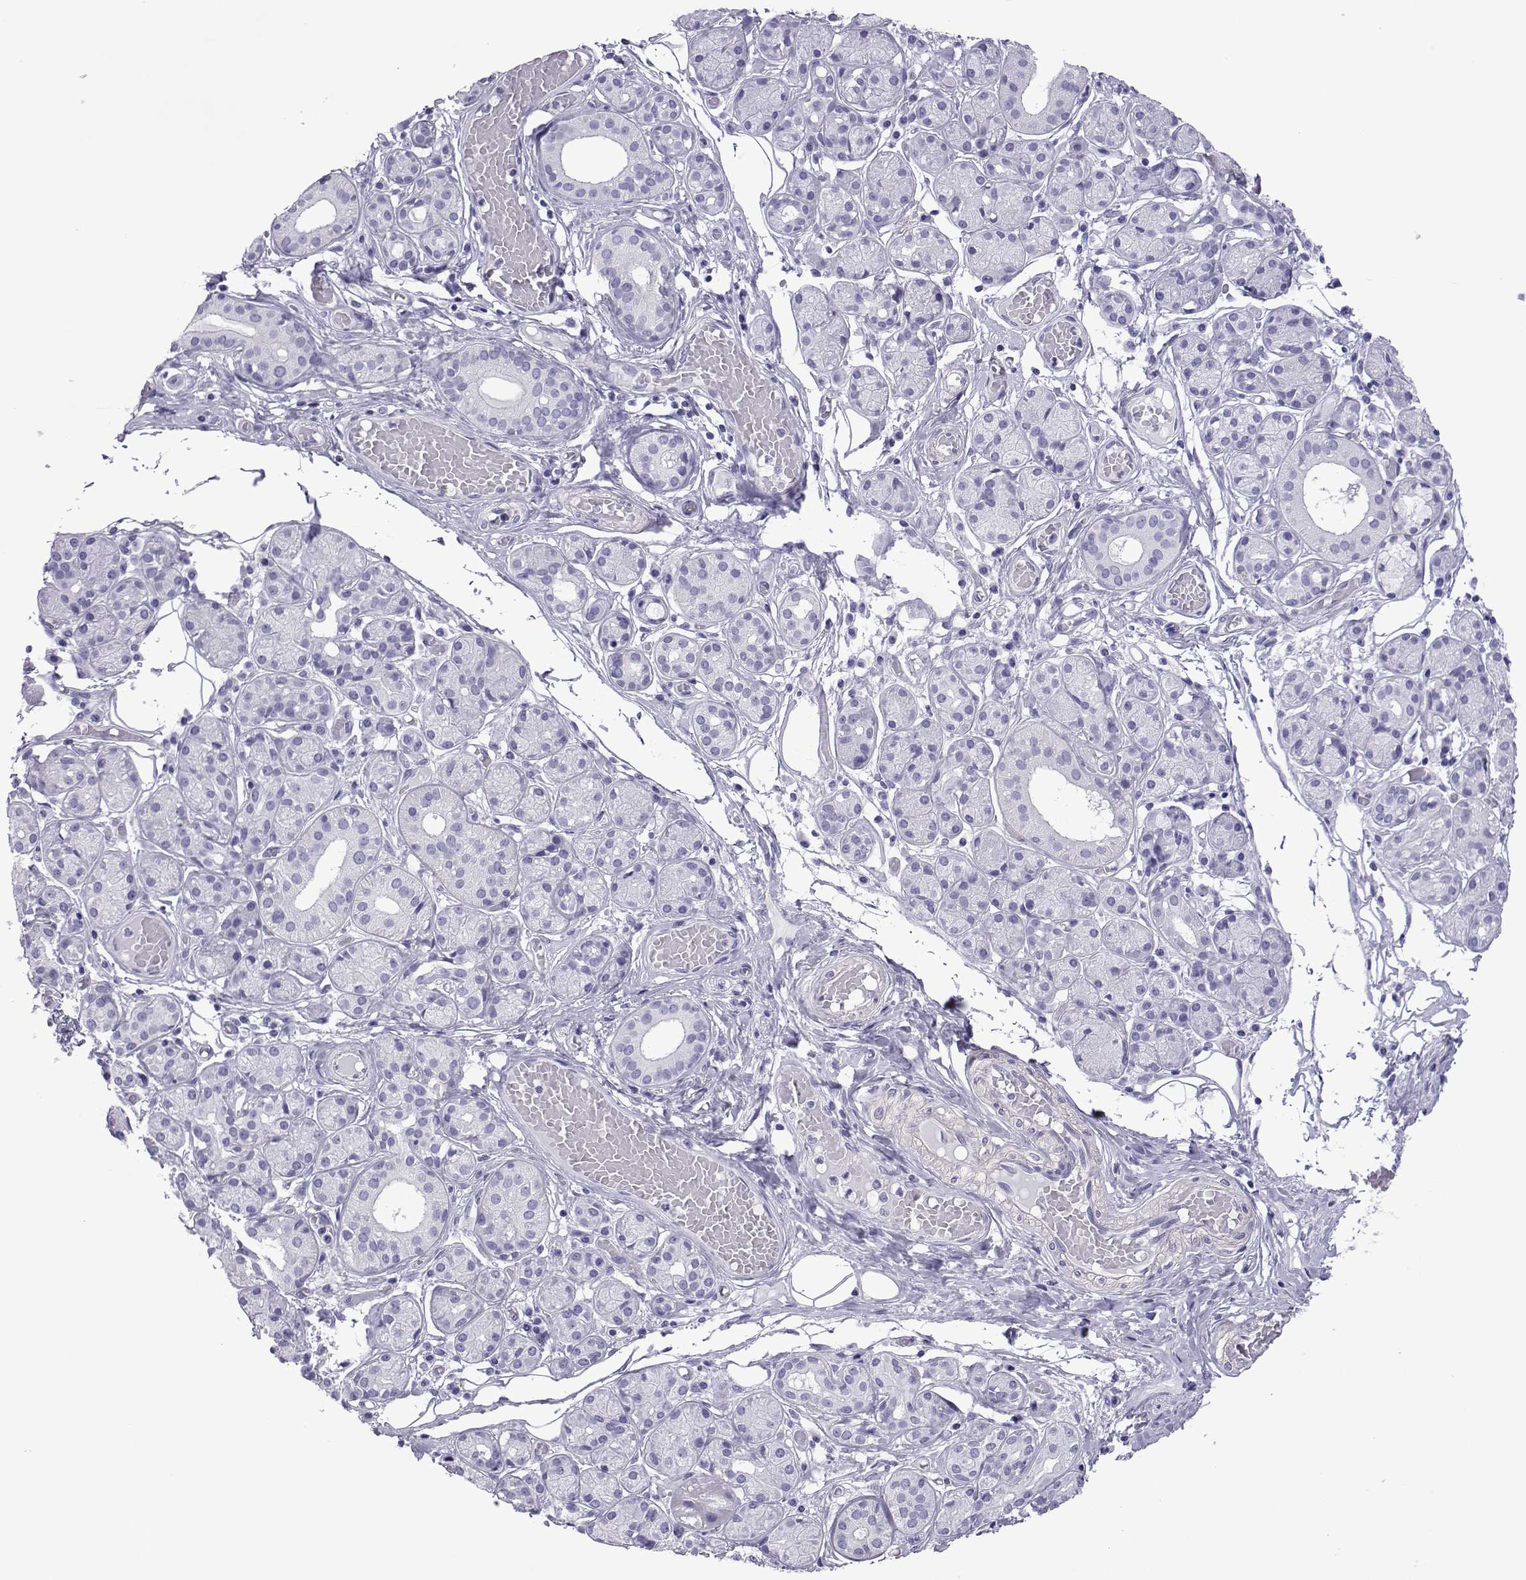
{"staining": {"intensity": "negative", "quantity": "none", "location": "none"}, "tissue": "salivary gland", "cell_type": "Glandular cells", "image_type": "normal", "snomed": [{"axis": "morphology", "description": "Normal tissue, NOS"}, {"axis": "topography", "description": "Salivary gland"}, {"axis": "topography", "description": "Peripheral nerve tissue"}], "caption": "DAB (3,3'-diaminobenzidine) immunohistochemical staining of benign salivary gland exhibits no significant expression in glandular cells. (Stains: DAB IHC with hematoxylin counter stain, Microscopy: brightfield microscopy at high magnification).", "gene": "SPANXA1", "patient": {"sex": "male", "age": 71}}